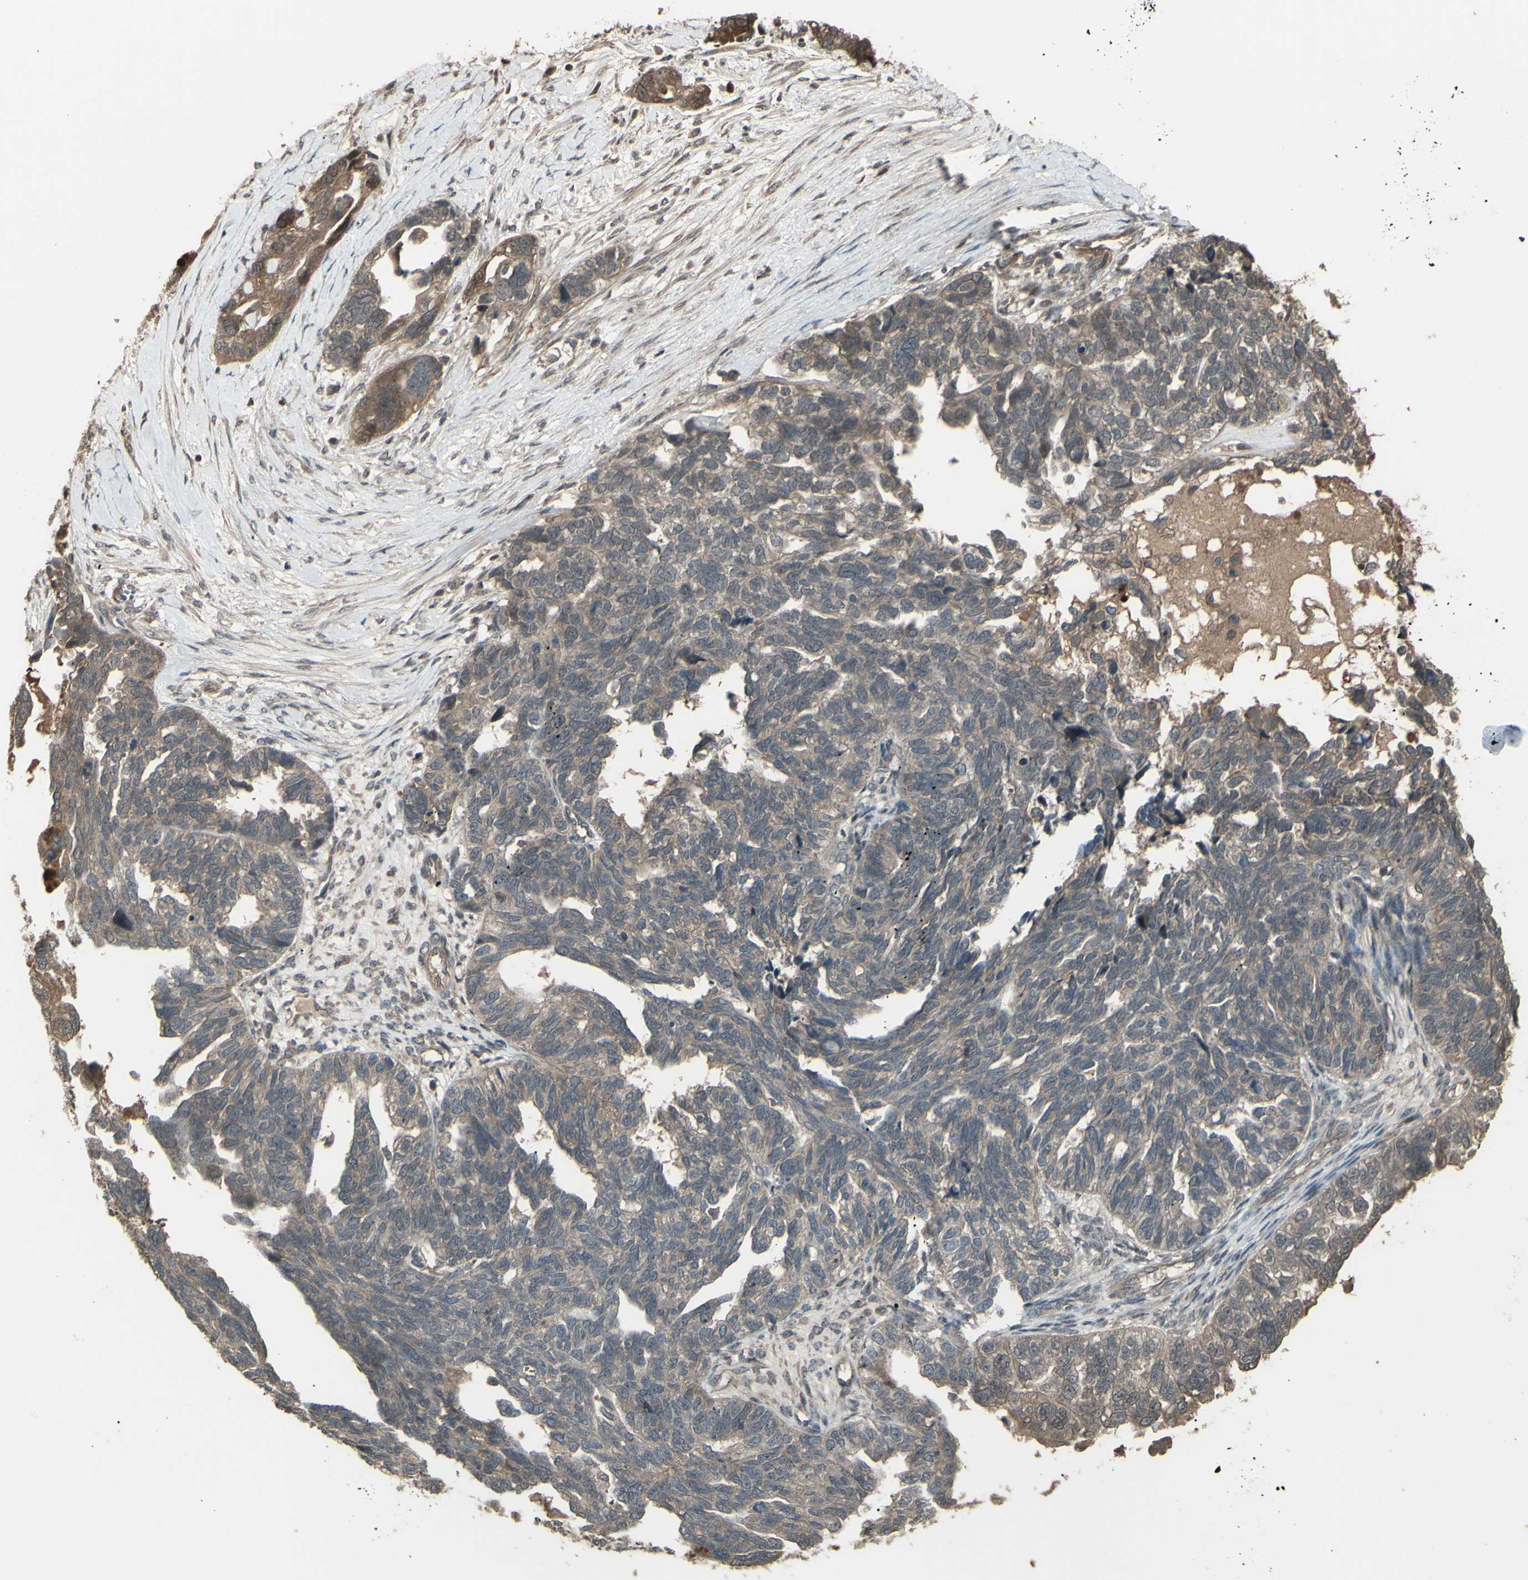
{"staining": {"intensity": "moderate", "quantity": ">75%", "location": "cytoplasmic/membranous"}, "tissue": "ovarian cancer", "cell_type": "Tumor cells", "image_type": "cancer", "snomed": [{"axis": "morphology", "description": "Cystadenocarcinoma, serous, NOS"}, {"axis": "topography", "description": "Ovary"}], "caption": "Tumor cells reveal moderate cytoplasmic/membranous positivity in about >75% of cells in ovarian serous cystadenocarcinoma.", "gene": "GNAS", "patient": {"sex": "female", "age": 79}}